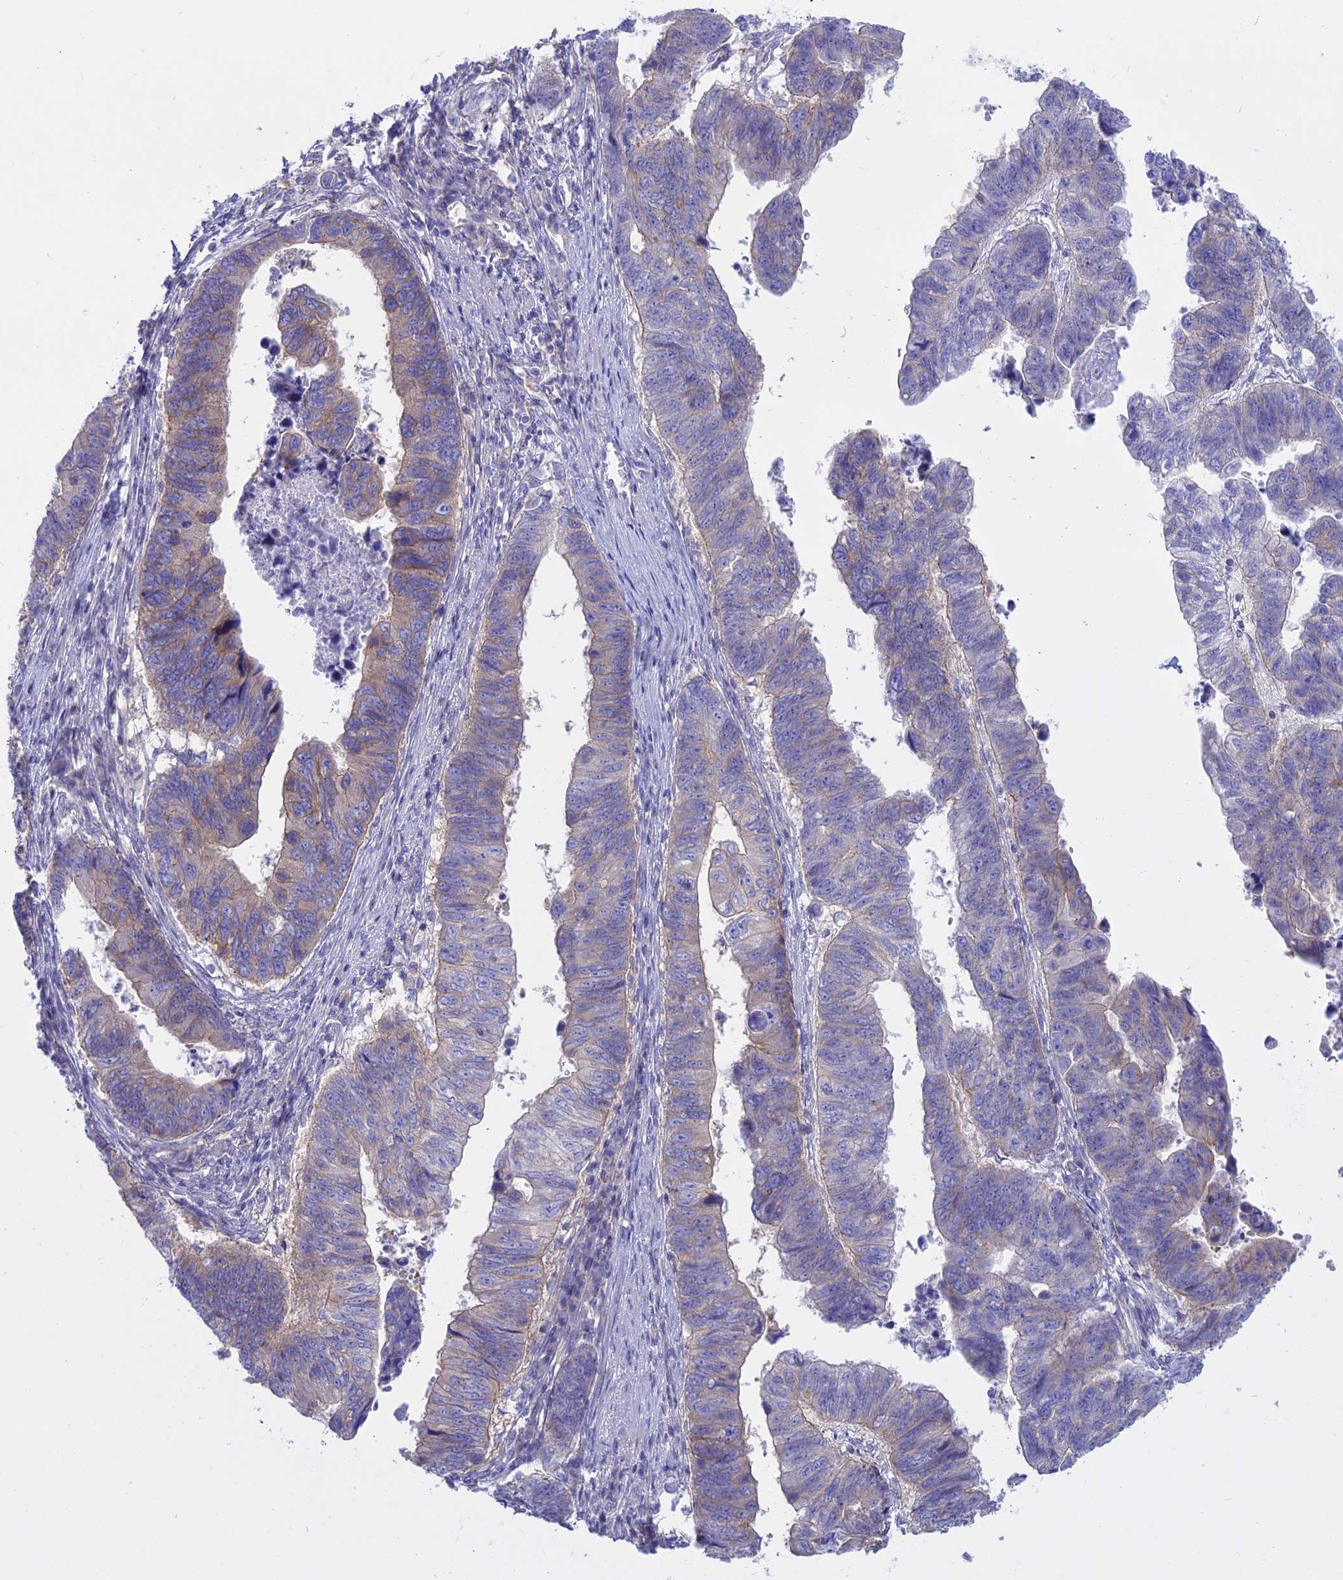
{"staining": {"intensity": "weak", "quantity": "25%-75%", "location": "cytoplasmic/membranous"}, "tissue": "stomach cancer", "cell_type": "Tumor cells", "image_type": "cancer", "snomed": [{"axis": "morphology", "description": "Adenocarcinoma, NOS"}, {"axis": "topography", "description": "Stomach"}], "caption": "Stomach adenocarcinoma tissue demonstrates weak cytoplasmic/membranous expression in approximately 25%-75% of tumor cells, visualized by immunohistochemistry.", "gene": "AHCYL1", "patient": {"sex": "male", "age": 59}}